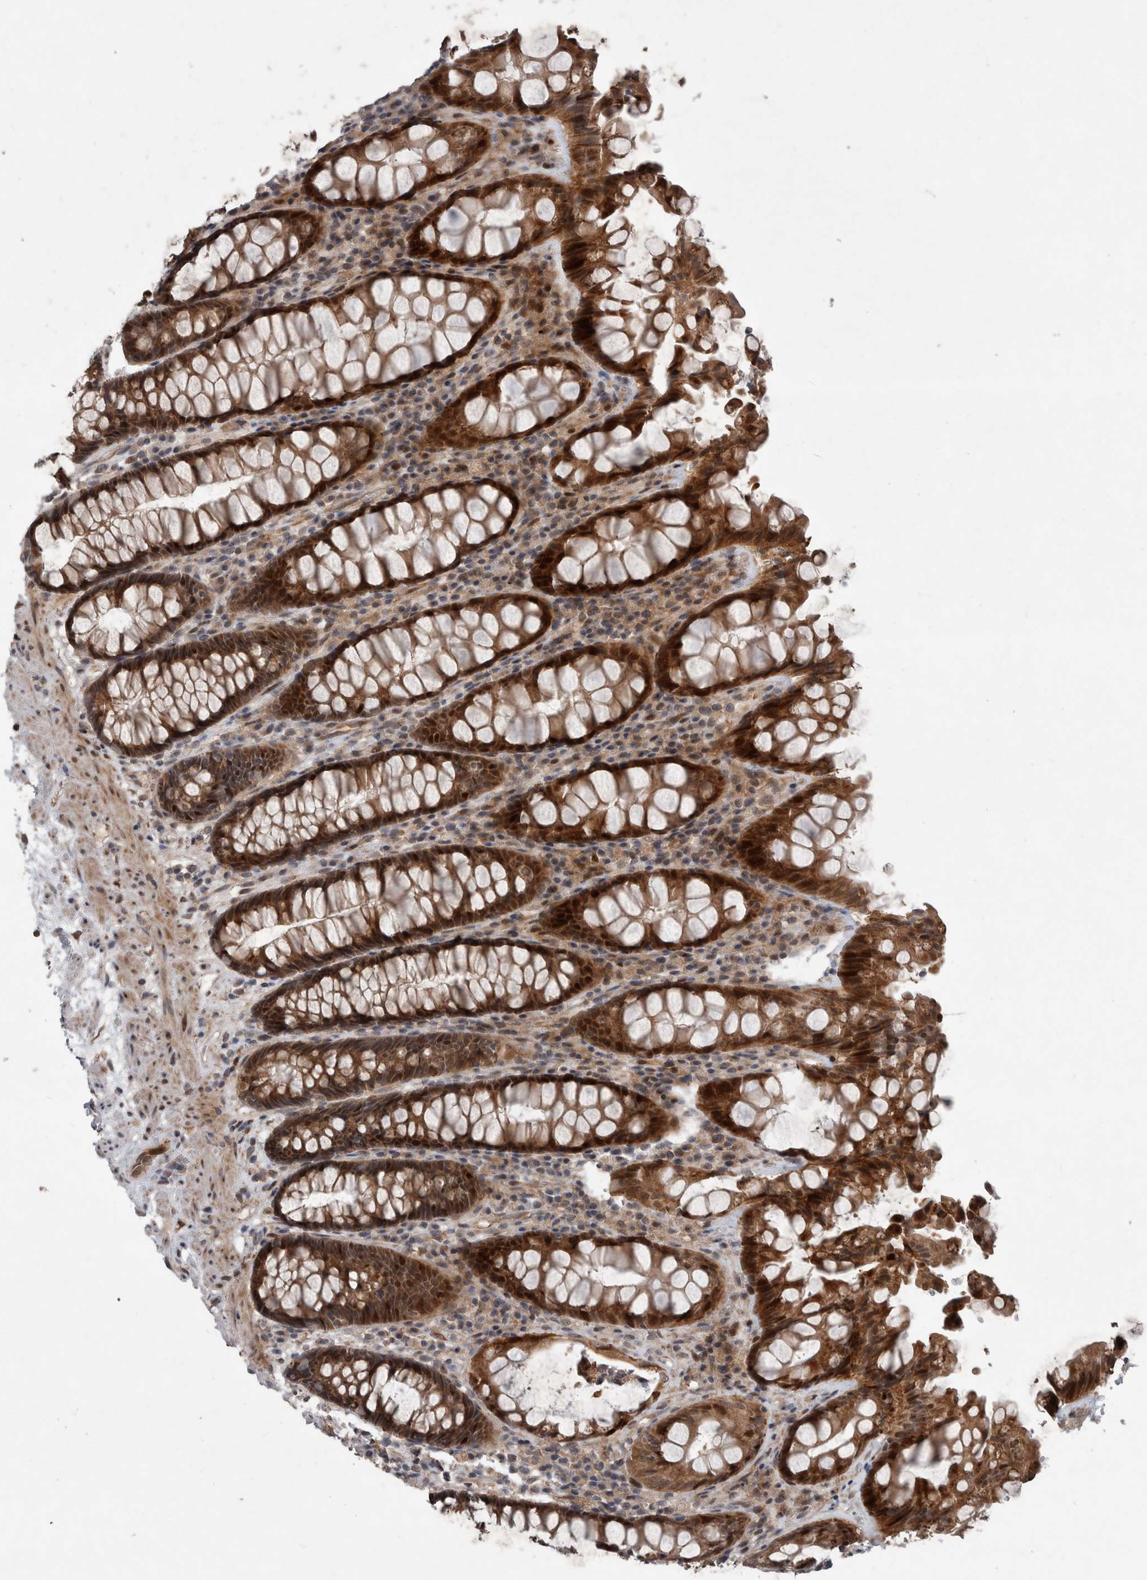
{"staining": {"intensity": "moderate", "quantity": ">75%", "location": "cytoplasmic/membranous,nuclear"}, "tissue": "rectum", "cell_type": "Glandular cells", "image_type": "normal", "snomed": [{"axis": "morphology", "description": "Normal tissue, NOS"}, {"axis": "topography", "description": "Rectum"}], "caption": "IHC (DAB (3,3'-diaminobenzidine)) staining of unremarkable rectum reveals moderate cytoplasmic/membranous,nuclear protein expression in approximately >75% of glandular cells. (DAB IHC with brightfield microscopy, high magnification).", "gene": "GIMAP6", "patient": {"sex": "male", "age": 64}}